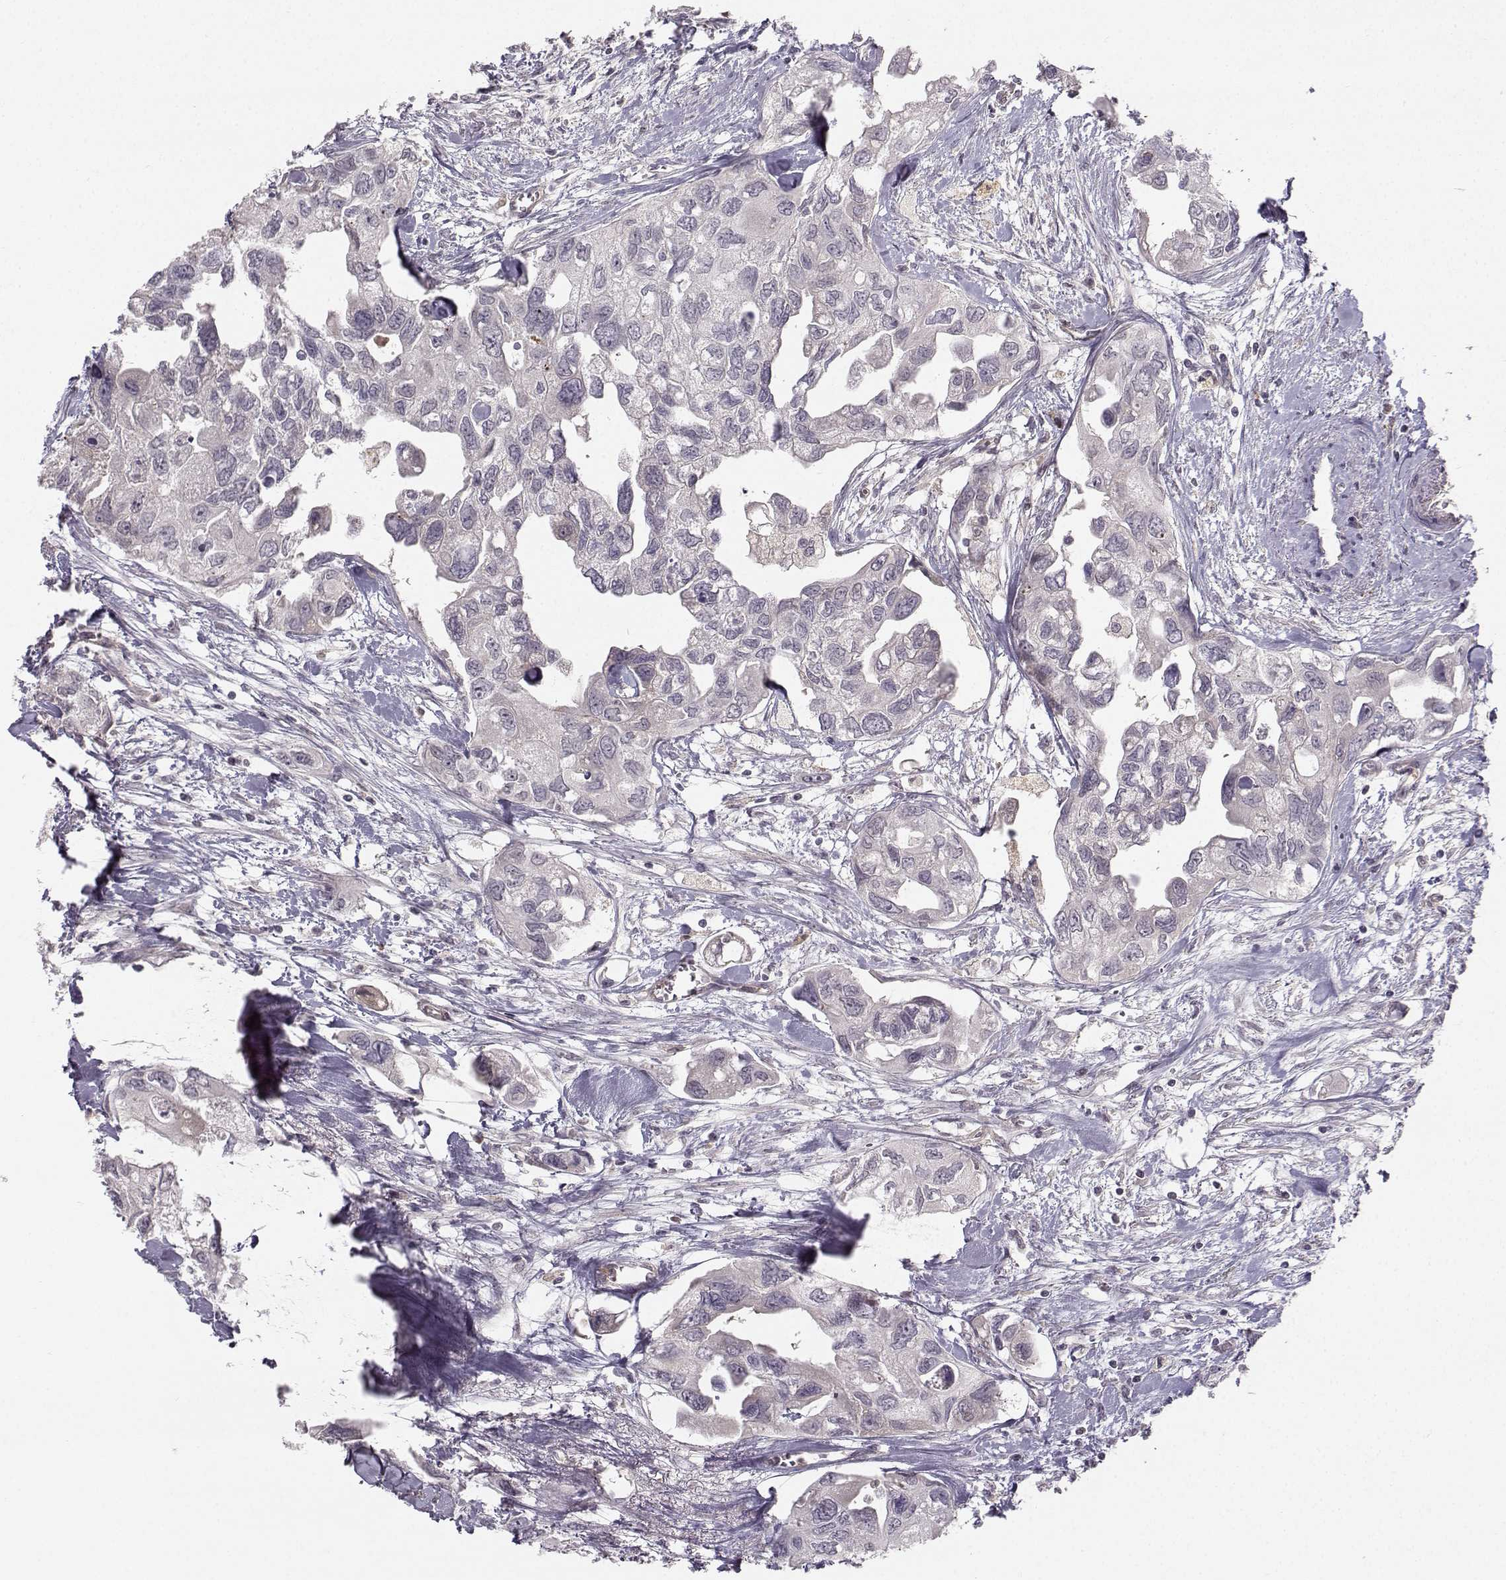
{"staining": {"intensity": "negative", "quantity": "none", "location": "none"}, "tissue": "urothelial cancer", "cell_type": "Tumor cells", "image_type": "cancer", "snomed": [{"axis": "morphology", "description": "Urothelial carcinoma, High grade"}, {"axis": "topography", "description": "Urinary bladder"}], "caption": "Tumor cells show no significant staining in urothelial cancer. (Immunohistochemistry, brightfield microscopy, high magnification).", "gene": "OPRD1", "patient": {"sex": "male", "age": 59}}